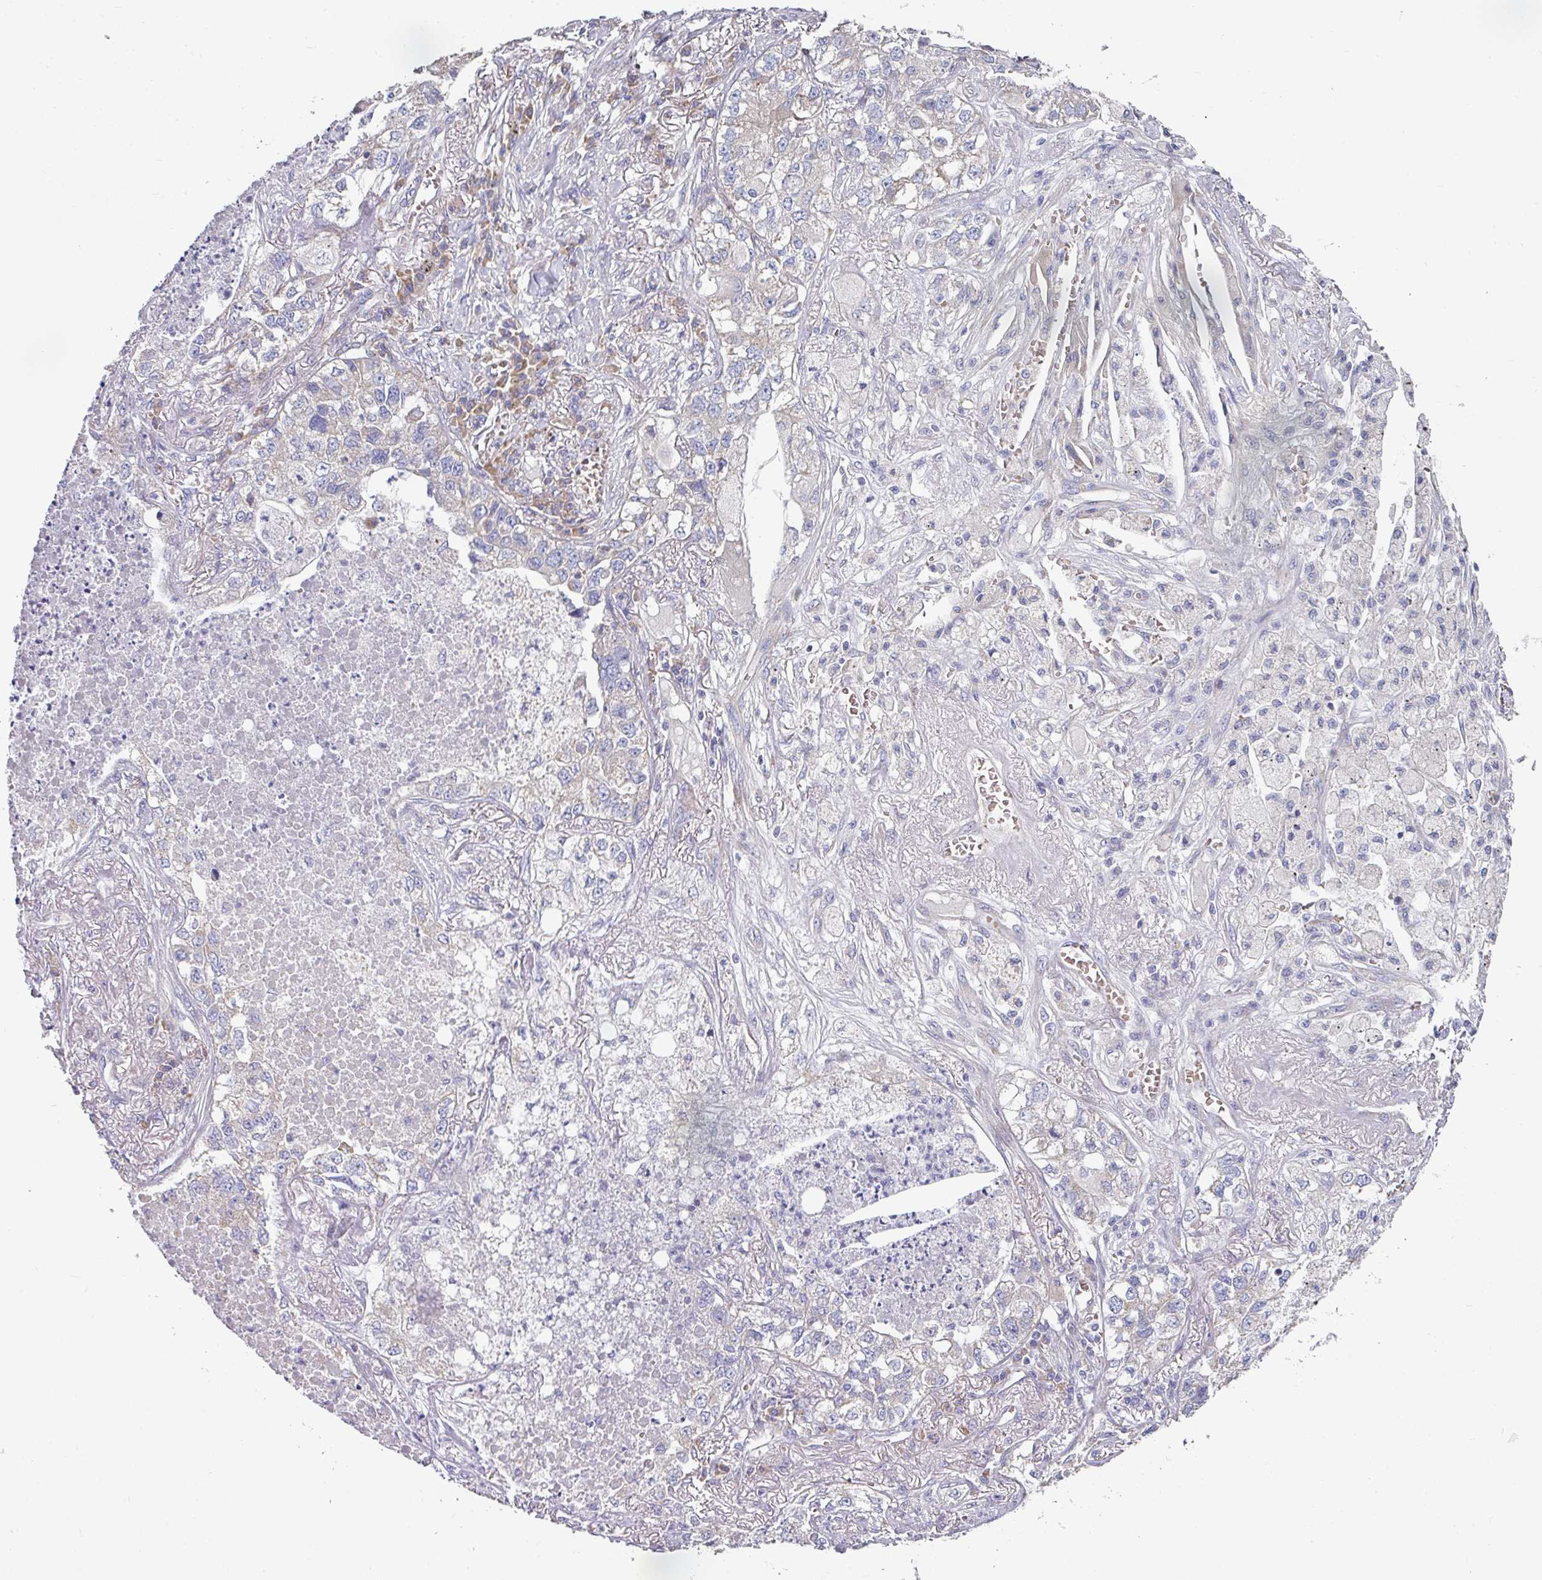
{"staining": {"intensity": "negative", "quantity": "none", "location": "none"}, "tissue": "lung cancer", "cell_type": "Tumor cells", "image_type": "cancer", "snomed": [{"axis": "morphology", "description": "Adenocarcinoma, NOS"}, {"axis": "topography", "description": "Lung"}], "caption": "Photomicrograph shows no significant protein staining in tumor cells of adenocarcinoma (lung). (Immunohistochemistry (ihc), brightfield microscopy, high magnification).", "gene": "PYROXD2", "patient": {"sex": "male", "age": 49}}